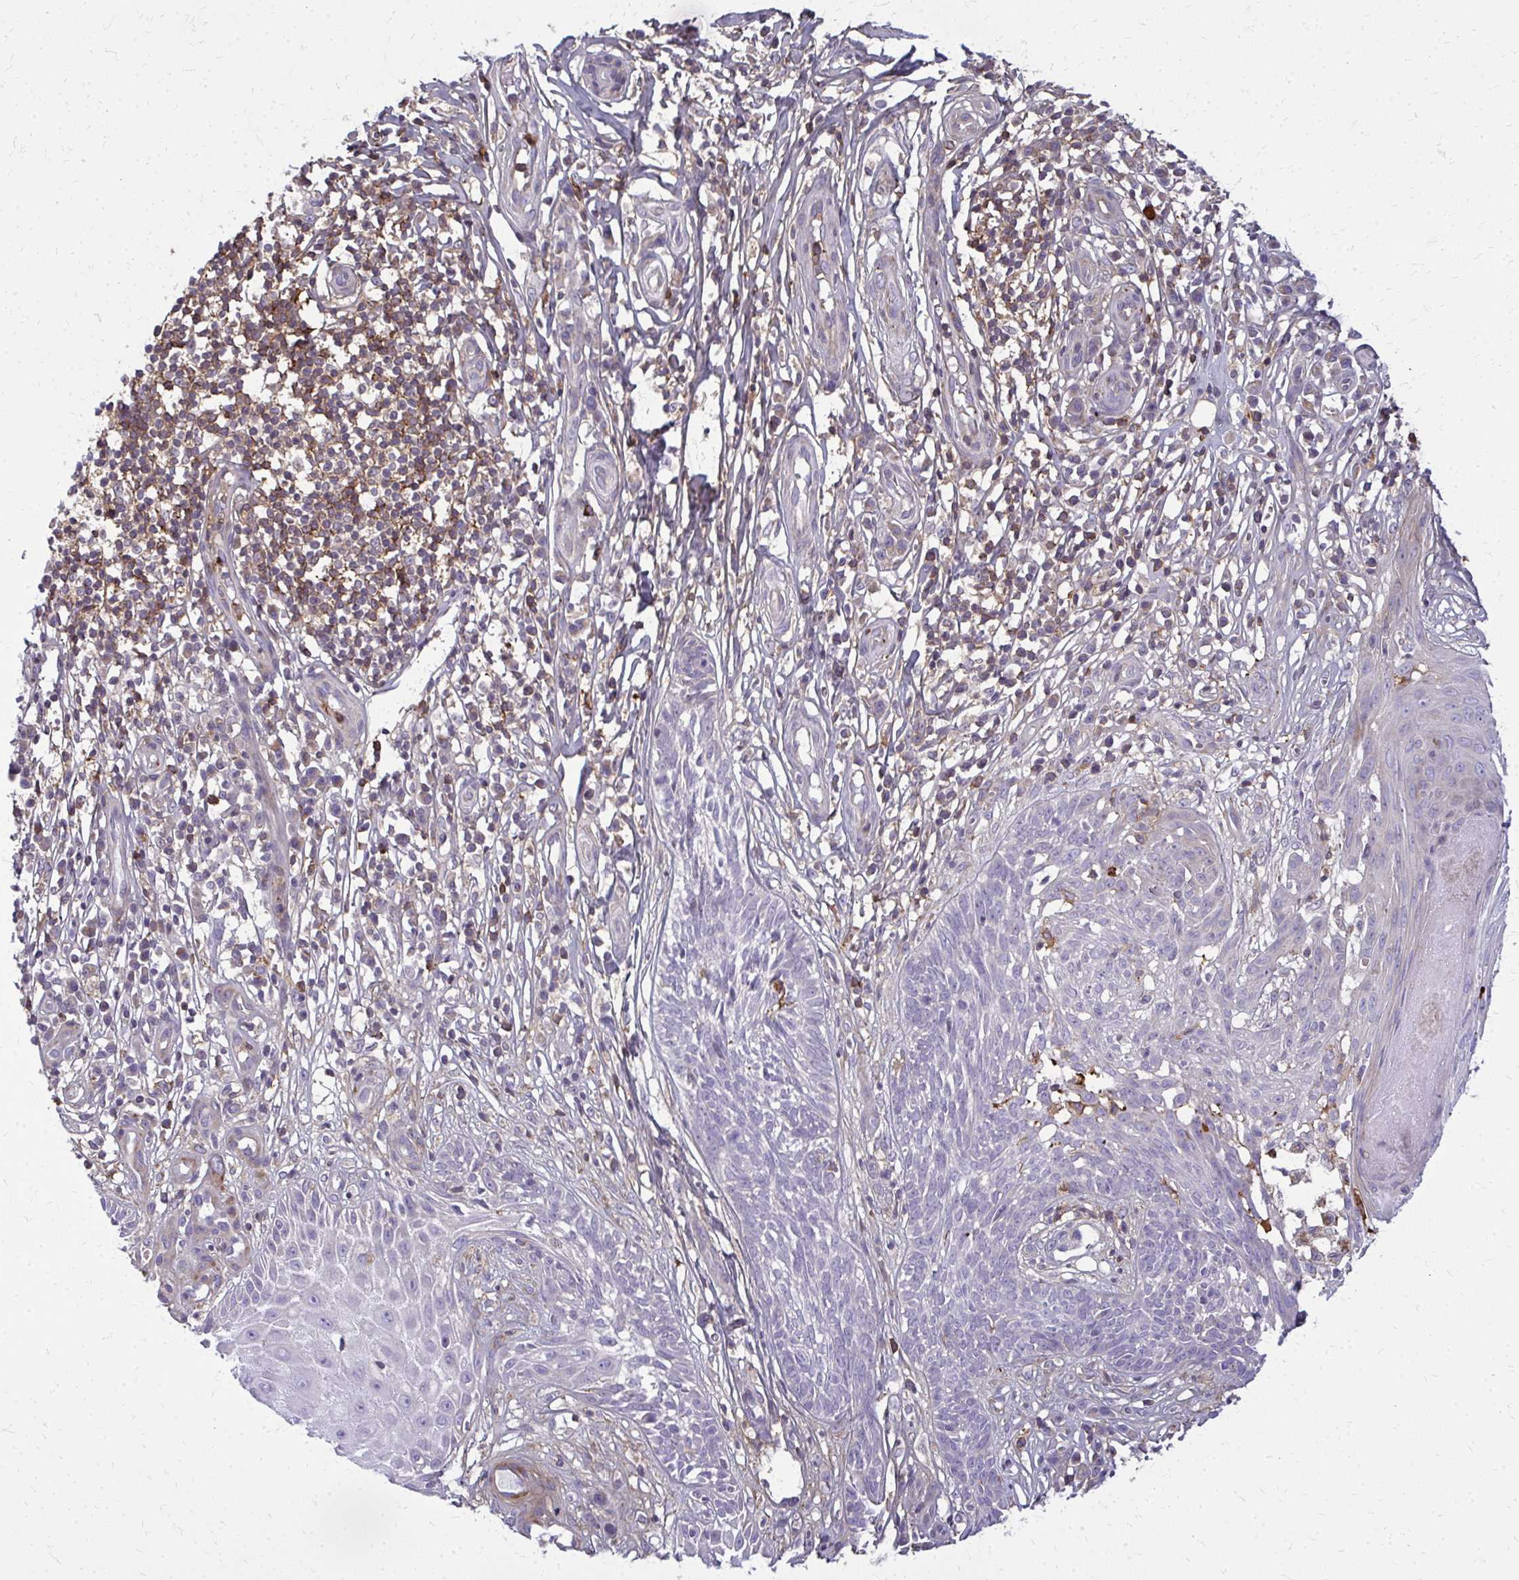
{"staining": {"intensity": "negative", "quantity": "none", "location": "none"}, "tissue": "skin cancer", "cell_type": "Tumor cells", "image_type": "cancer", "snomed": [{"axis": "morphology", "description": "Basal cell carcinoma"}, {"axis": "topography", "description": "Skin"}, {"axis": "topography", "description": "Skin, foot"}], "caption": "An image of basal cell carcinoma (skin) stained for a protein displays no brown staining in tumor cells.", "gene": "AP5M1", "patient": {"sex": "female", "age": 86}}